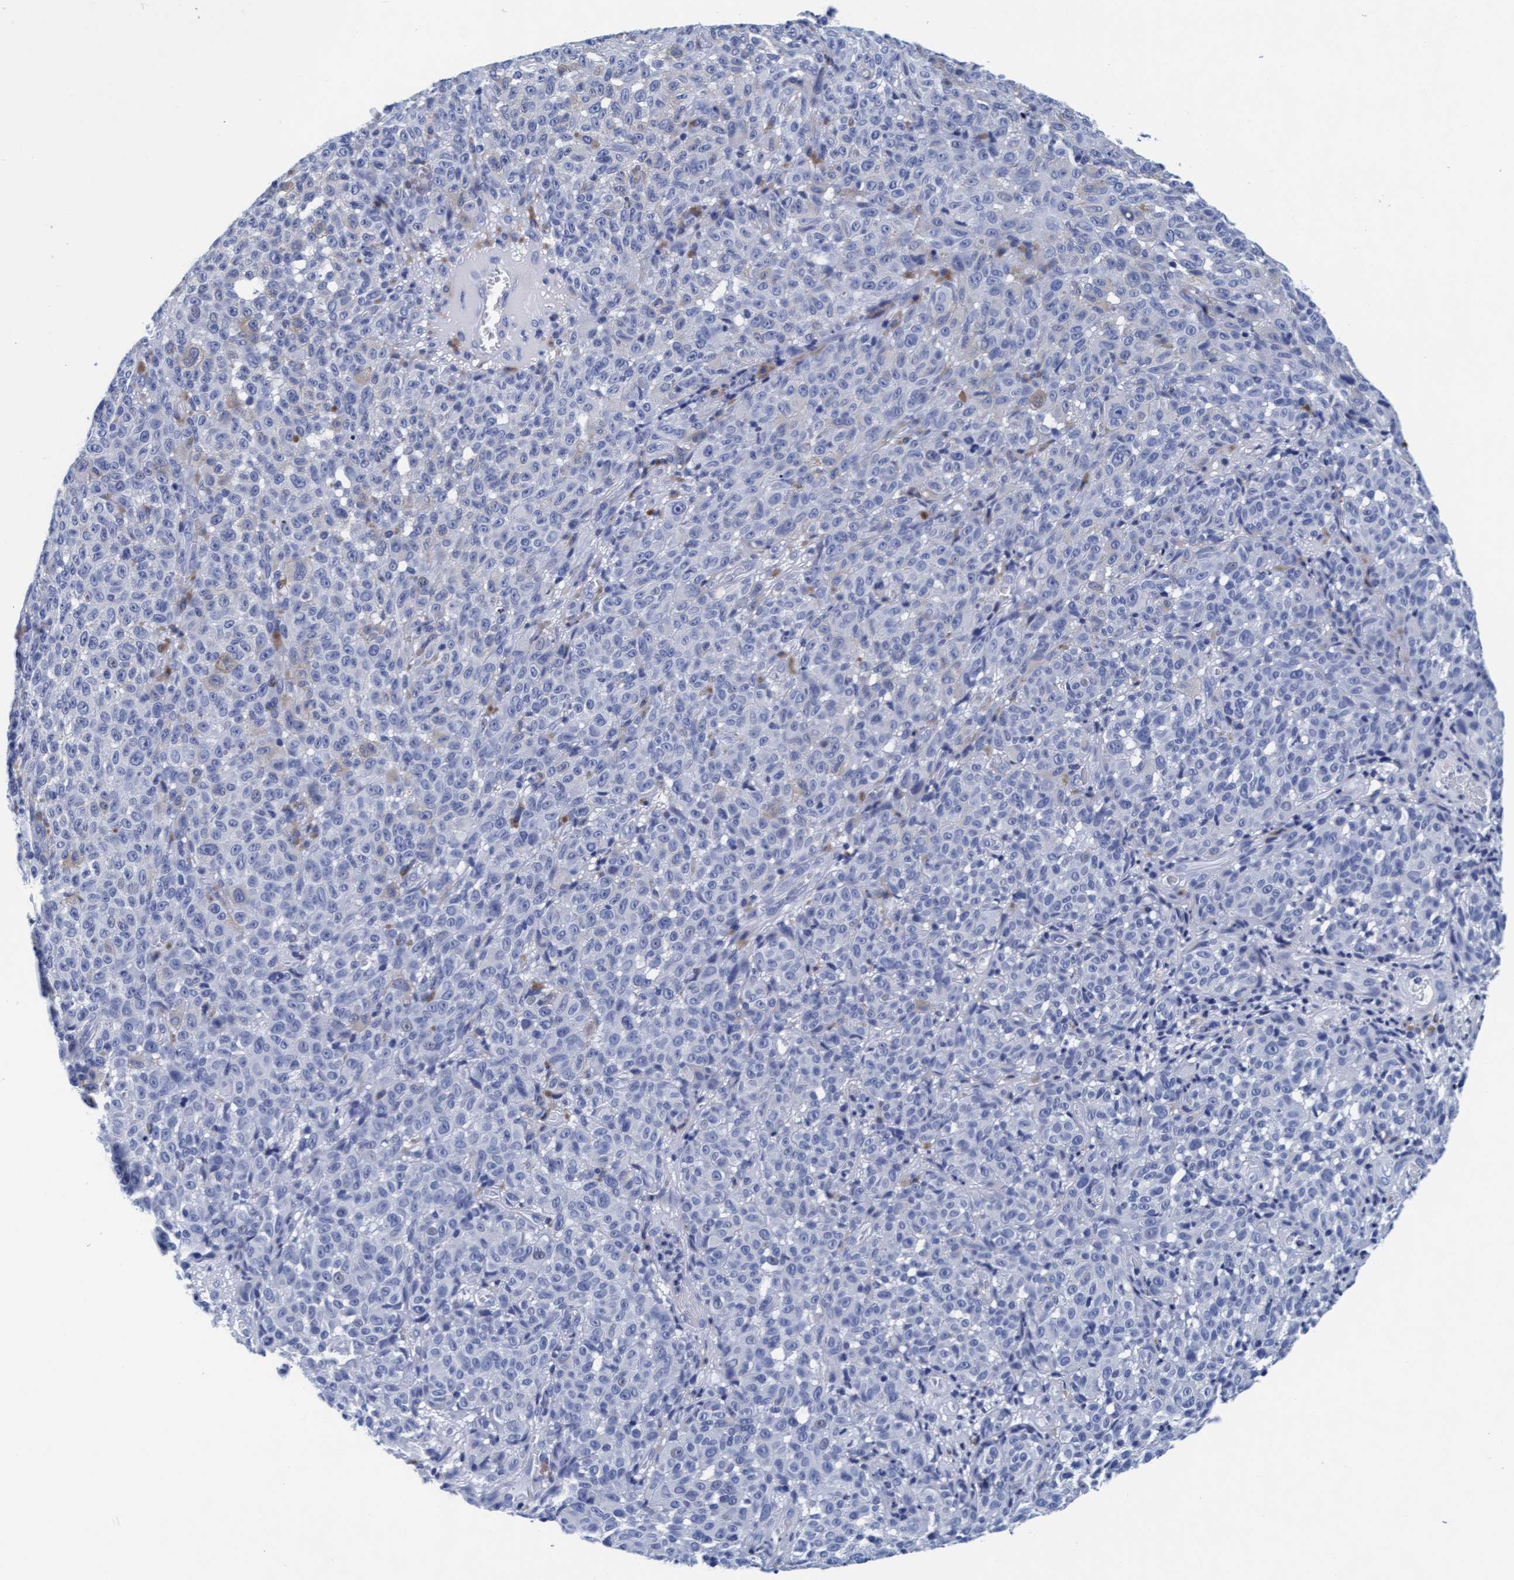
{"staining": {"intensity": "negative", "quantity": "none", "location": "none"}, "tissue": "melanoma", "cell_type": "Tumor cells", "image_type": "cancer", "snomed": [{"axis": "morphology", "description": "Malignant melanoma, NOS"}, {"axis": "topography", "description": "Skin"}], "caption": "High magnification brightfield microscopy of melanoma stained with DAB (brown) and counterstained with hematoxylin (blue): tumor cells show no significant staining.", "gene": "ARSG", "patient": {"sex": "female", "age": 82}}